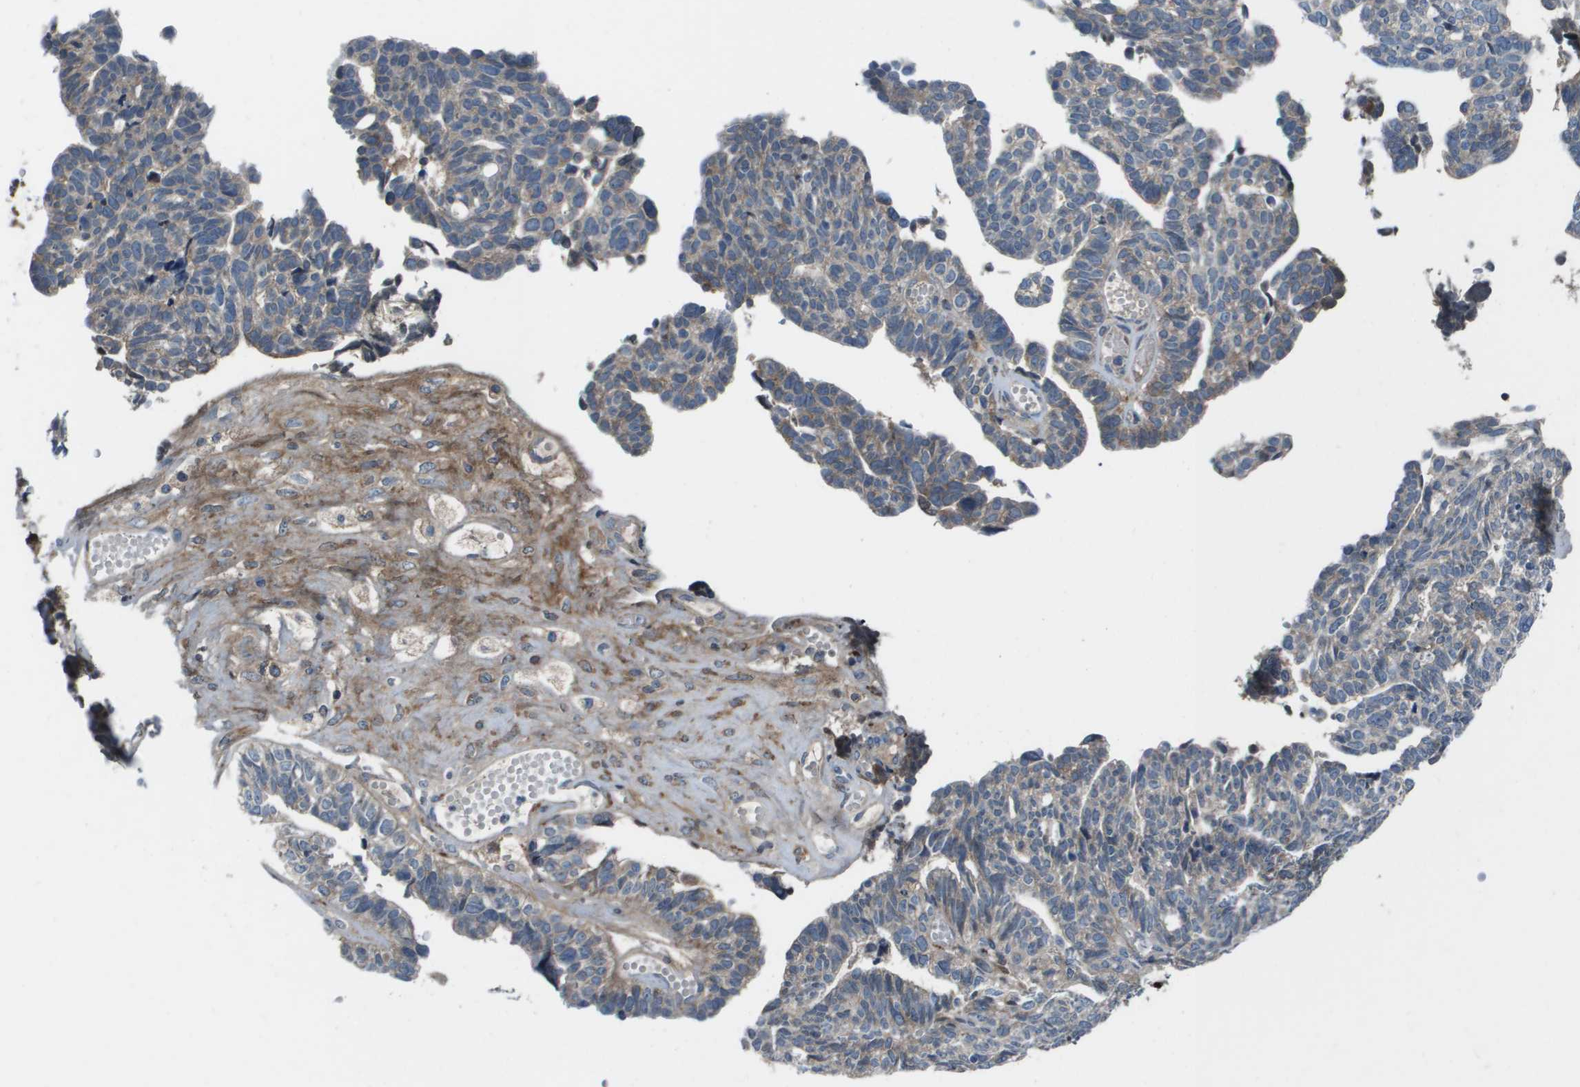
{"staining": {"intensity": "weak", "quantity": "<25%", "location": "cytoplasmic/membranous"}, "tissue": "ovarian cancer", "cell_type": "Tumor cells", "image_type": "cancer", "snomed": [{"axis": "morphology", "description": "Cystadenocarcinoma, serous, NOS"}, {"axis": "topography", "description": "Ovary"}], "caption": "An immunohistochemistry (IHC) image of ovarian serous cystadenocarcinoma is shown. There is no staining in tumor cells of ovarian serous cystadenocarcinoma. Nuclei are stained in blue.", "gene": "PCOLCE", "patient": {"sex": "female", "age": 79}}